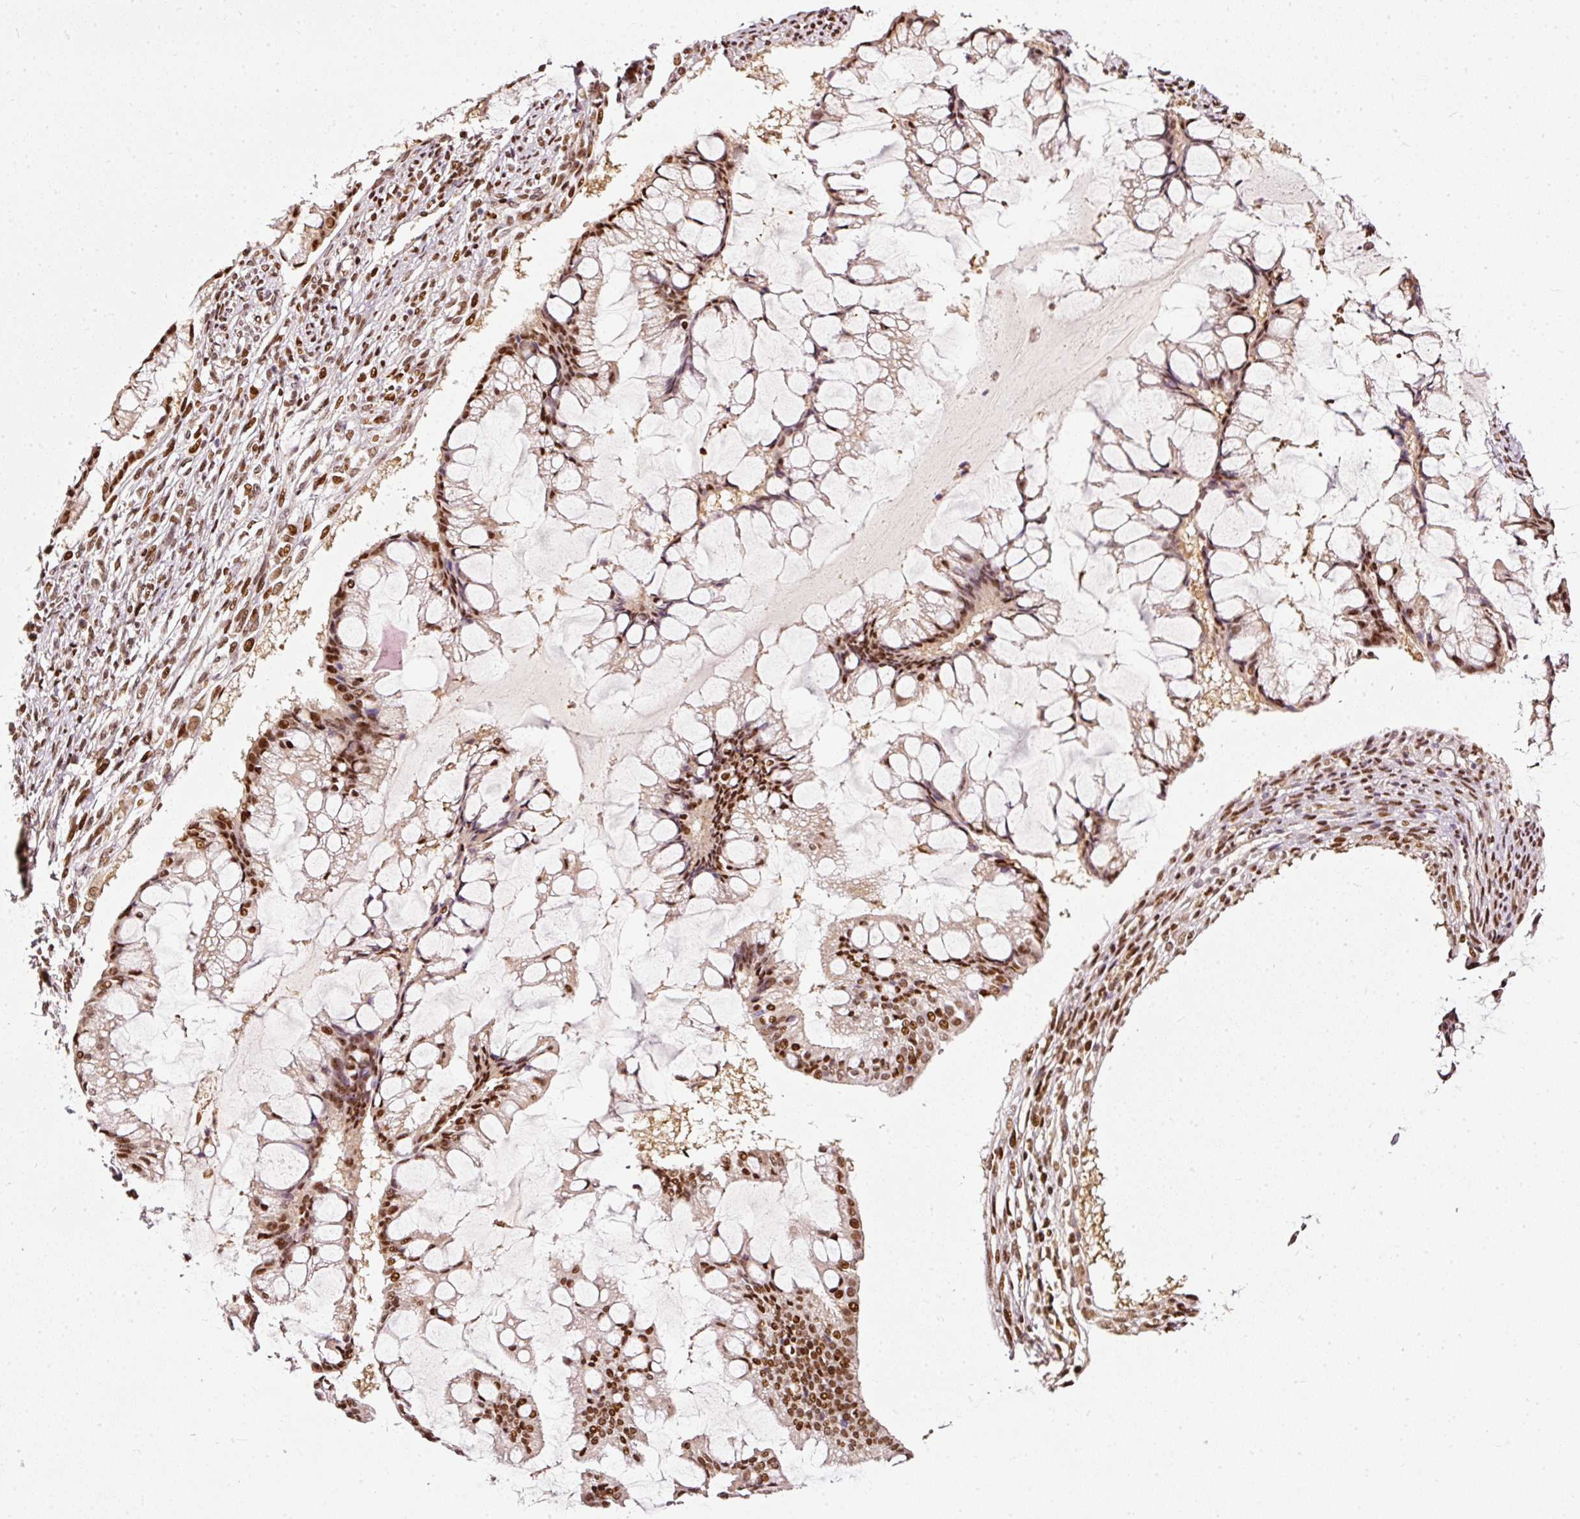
{"staining": {"intensity": "moderate", "quantity": ">75%", "location": "nuclear"}, "tissue": "ovarian cancer", "cell_type": "Tumor cells", "image_type": "cancer", "snomed": [{"axis": "morphology", "description": "Cystadenocarcinoma, mucinous, NOS"}, {"axis": "topography", "description": "Ovary"}], "caption": "Immunohistochemistry staining of ovarian mucinous cystadenocarcinoma, which reveals medium levels of moderate nuclear staining in approximately >75% of tumor cells indicating moderate nuclear protein positivity. The staining was performed using DAB (3,3'-diaminobenzidine) (brown) for protein detection and nuclei were counterstained in hematoxylin (blue).", "gene": "ZNF778", "patient": {"sex": "female", "age": 73}}